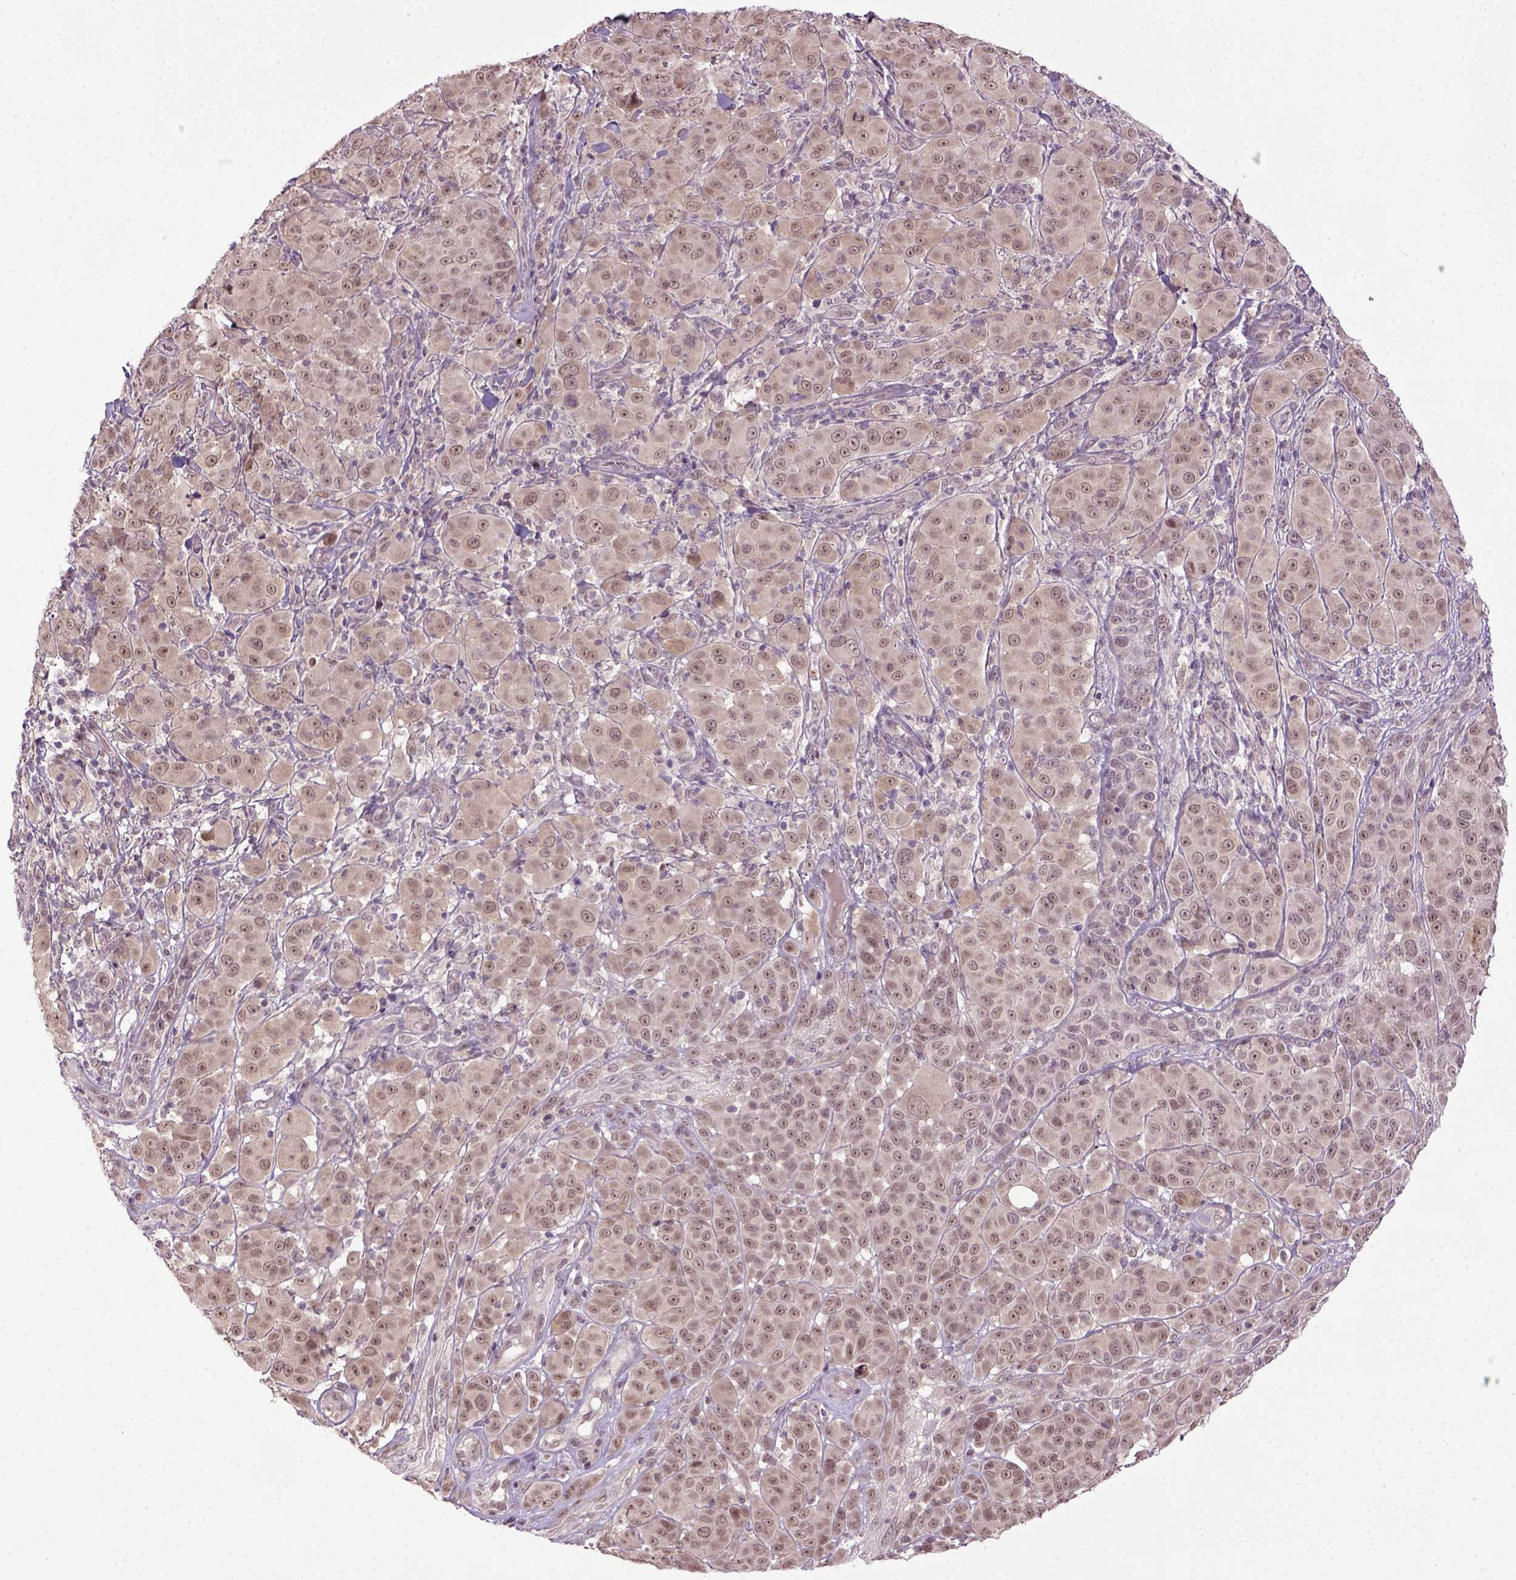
{"staining": {"intensity": "moderate", "quantity": "<25%", "location": "cytoplasmic/membranous,nuclear"}, "tissue": "melanoma", "cell_type": "Tumor cells", "image_type": "cancer", "snomed": [{"axis": "morphology", "description": "Malignant melanoma, NOS"}, {"axis": "topography", "description": "Skin"}], "caption": "Human malignant melanoma stained with a brown dye reveals moderate cytoplasmic/membranous and nuclear positive positivity in about <25% of tumor cells.", "gene": "RAB43", "patient": {"sex": "female", "age": 87}}